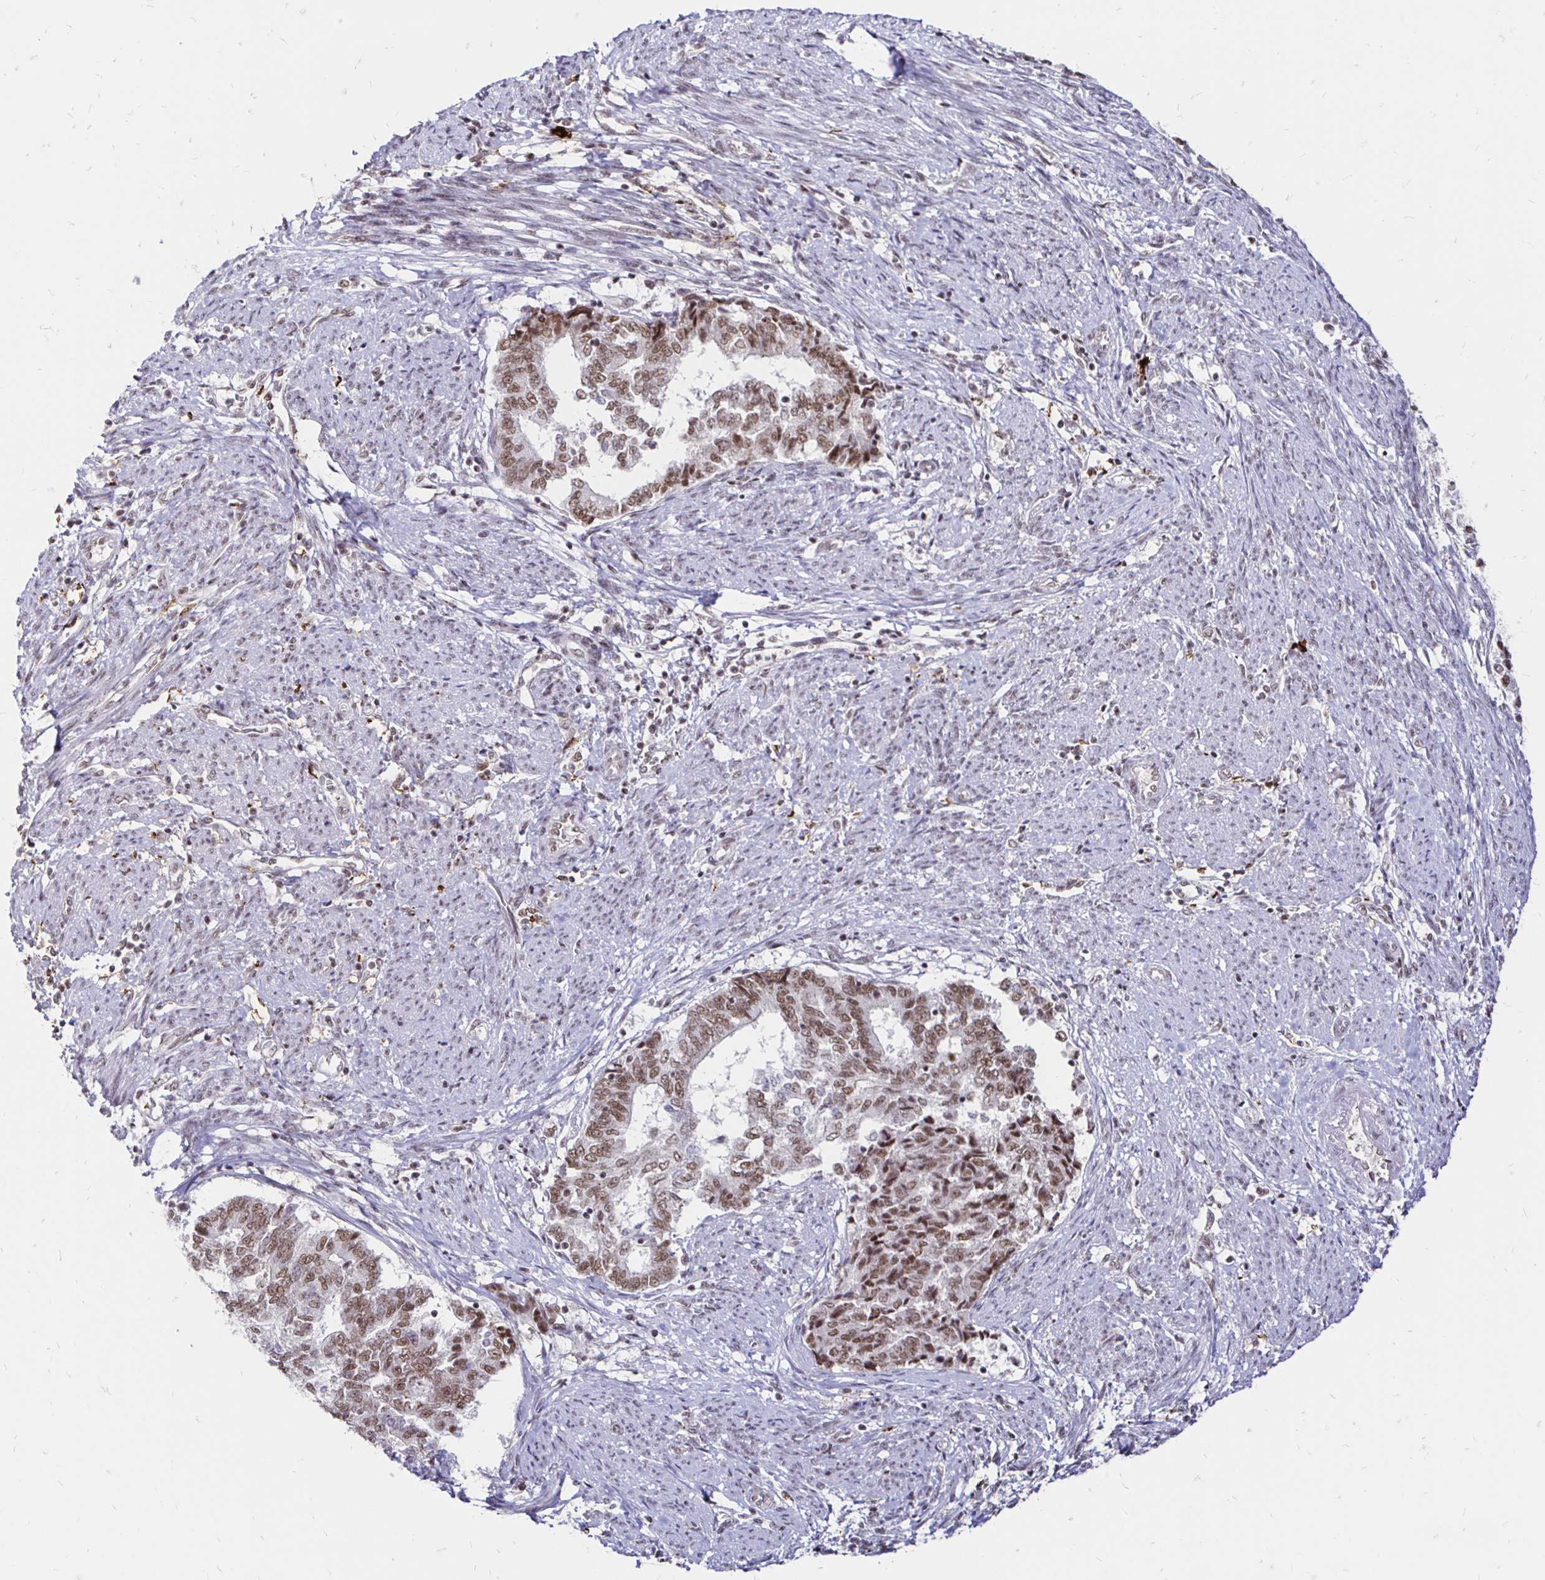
{"staining": {"intensity": "moderate", "quantity": ">75%", "location": "nuclear"}, "tissue": "endometrial cancer", "cell_type": "Tumor cells", "image_type": "cancer", "snomed": [{"axis": "morphology", "description": "Adenocarcinoma, NOS"}, {"axis": "topography", "description": "Endometrium"}], "caption": "Immunohistochemistry of endometrial cancer (adenocarcinoma) shows medium levels of moderate nuclear expression in about >75% of tumor cells.", "gene": "SIN3A", "patient": {"sex": "female", "age": 65}}